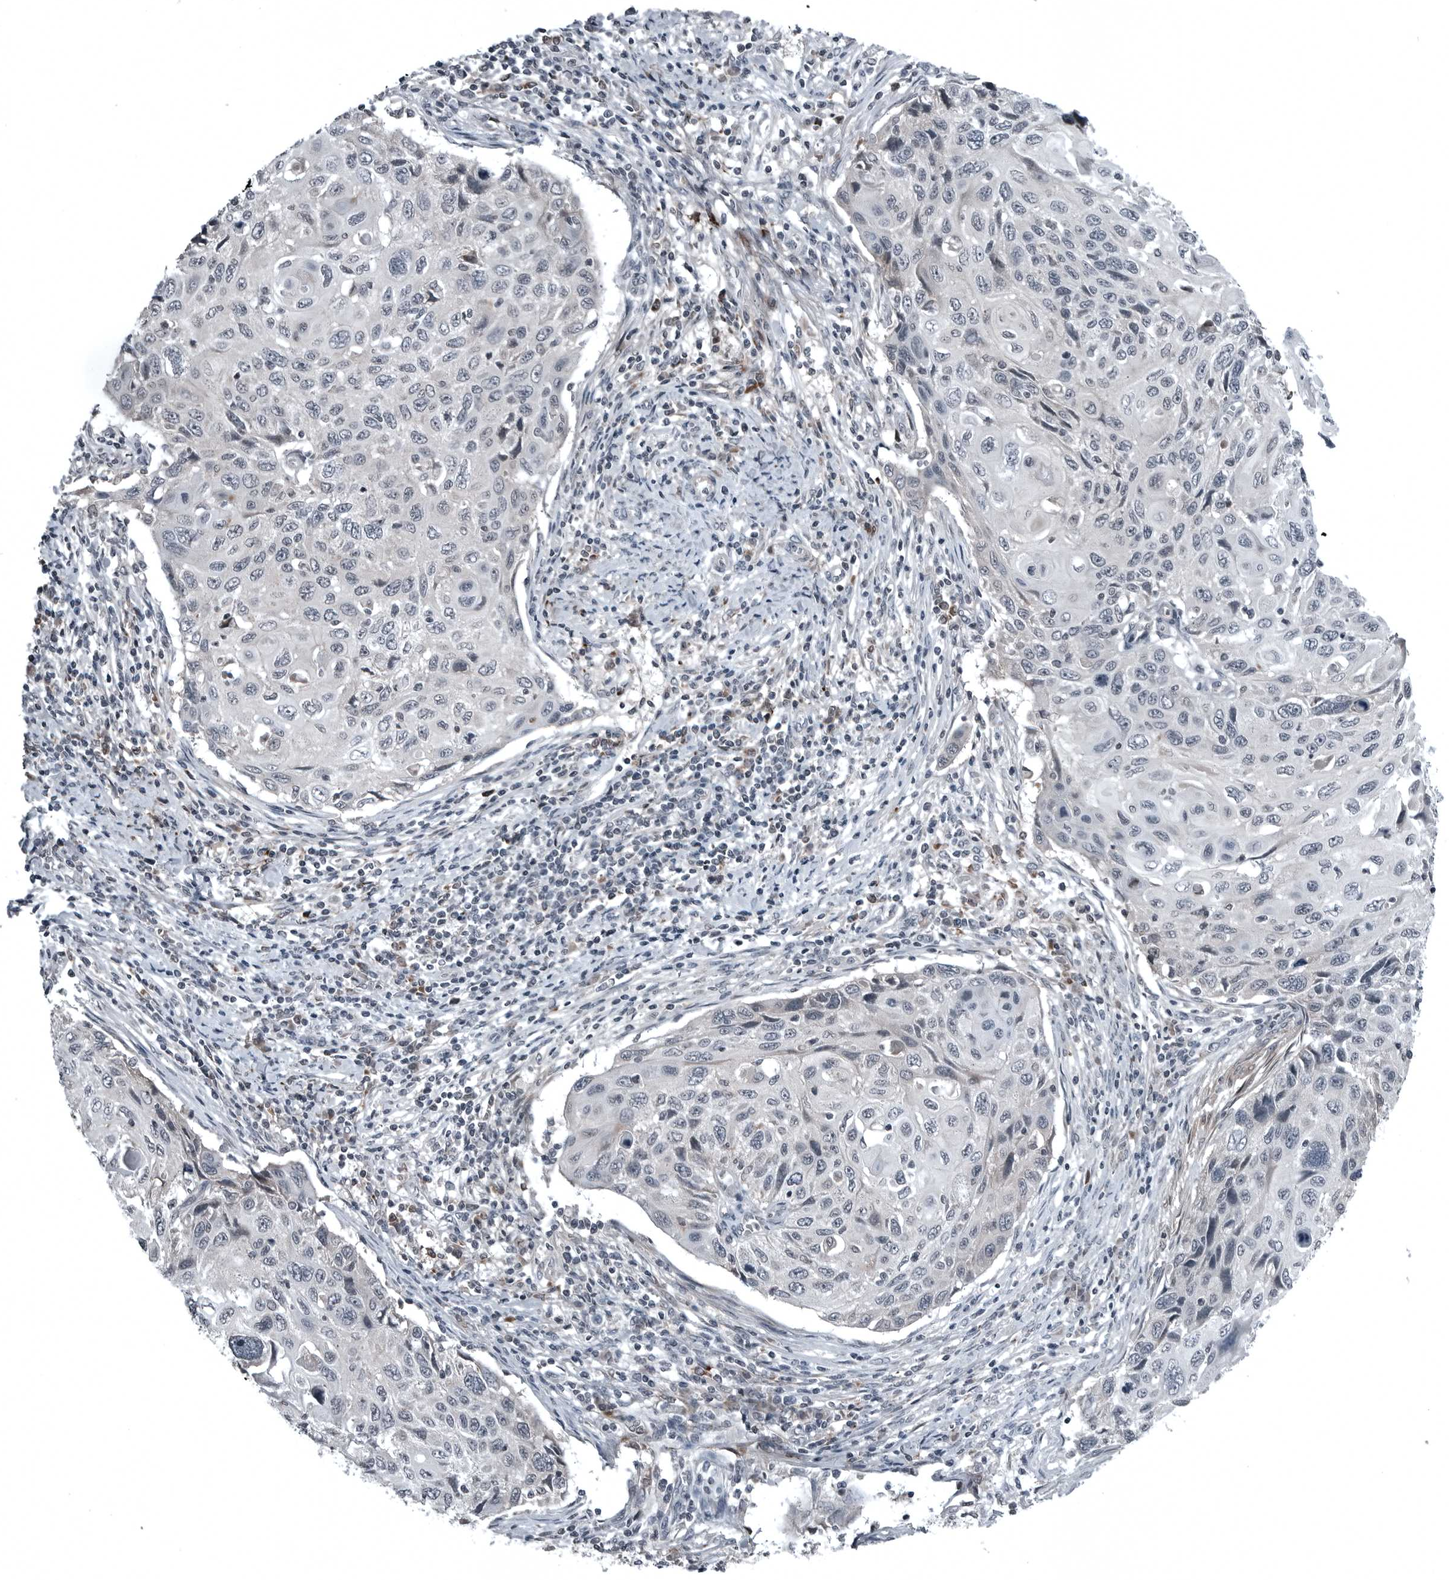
{"staining": {"intensity": "negative", "quantity": "none", "location": "none"}, "tissue": "cervical cancer", "cell_type": "Tumor cells", "image_type": "cancer", "snomed": [{"axis": "morphology", "description": "Squamous cell carcinoma, NOS"}, {"axis": "topography", "description": "Cervix"}], "caption": "IHC micrograph of neoplastic tissue: human cervical cancer stained with DAB displays no significant protein expression in tumor cells.", "gene": "GAK", "patient": {"sex": "female", "age": 70}}